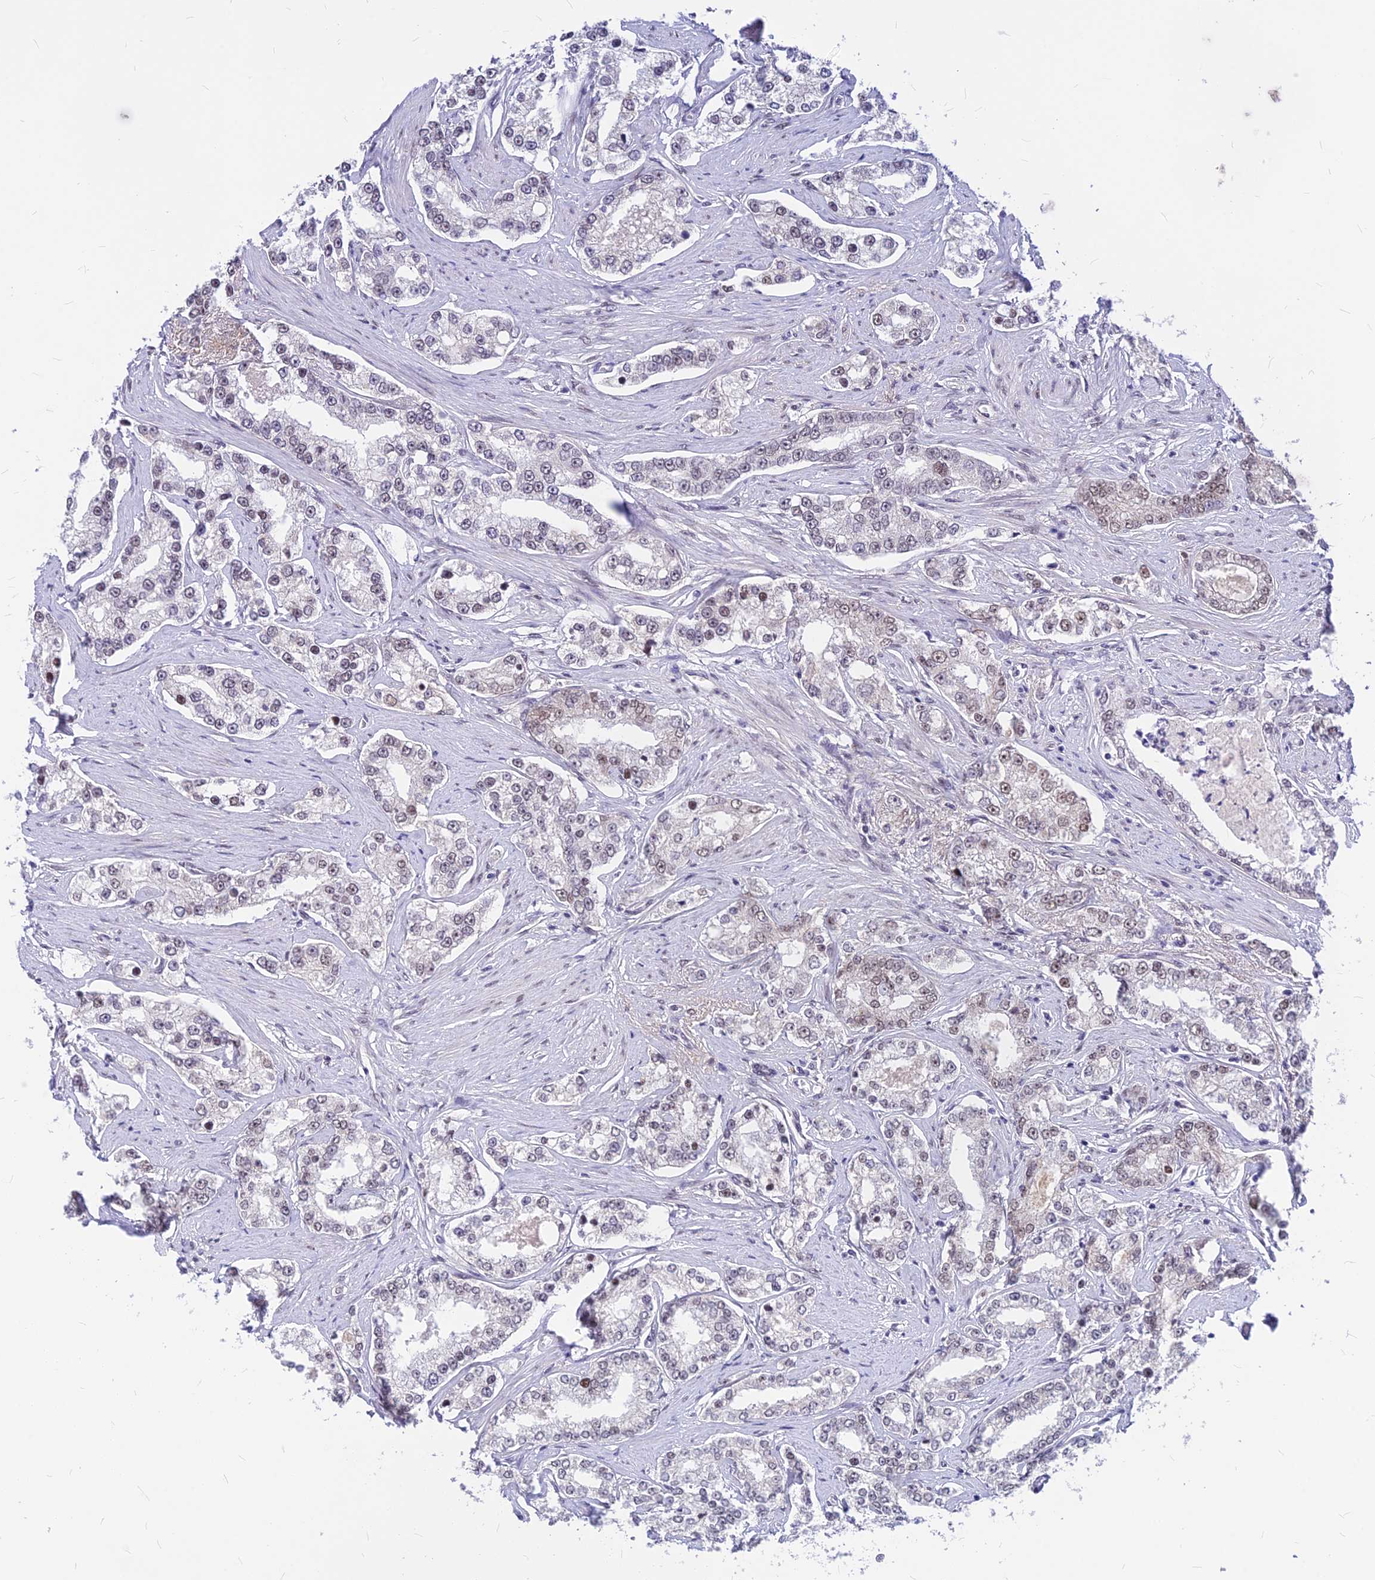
{"staining": {"intensity": "weak", "quantity": "<25%", "location": "nuclear"}, "tissue": "prostate cancer", "cell_type": "Tumor cells", "image_type": "cancer", "snomed": [{"axis": "morphology", "description": "Normal tissue, NOS"}, {"axis": "morphology", "description": "Adenocarcinoma, High grade"}, {"axis": "topography", "description": "Prostate"}], "caption": "Prostate adenocarcinoma (high-grade) was stained to show a protein in brown. There is no significant staining in tumor cells.", "gene": "KCTD13", "patient": {"sex": "male", "age": 83}}